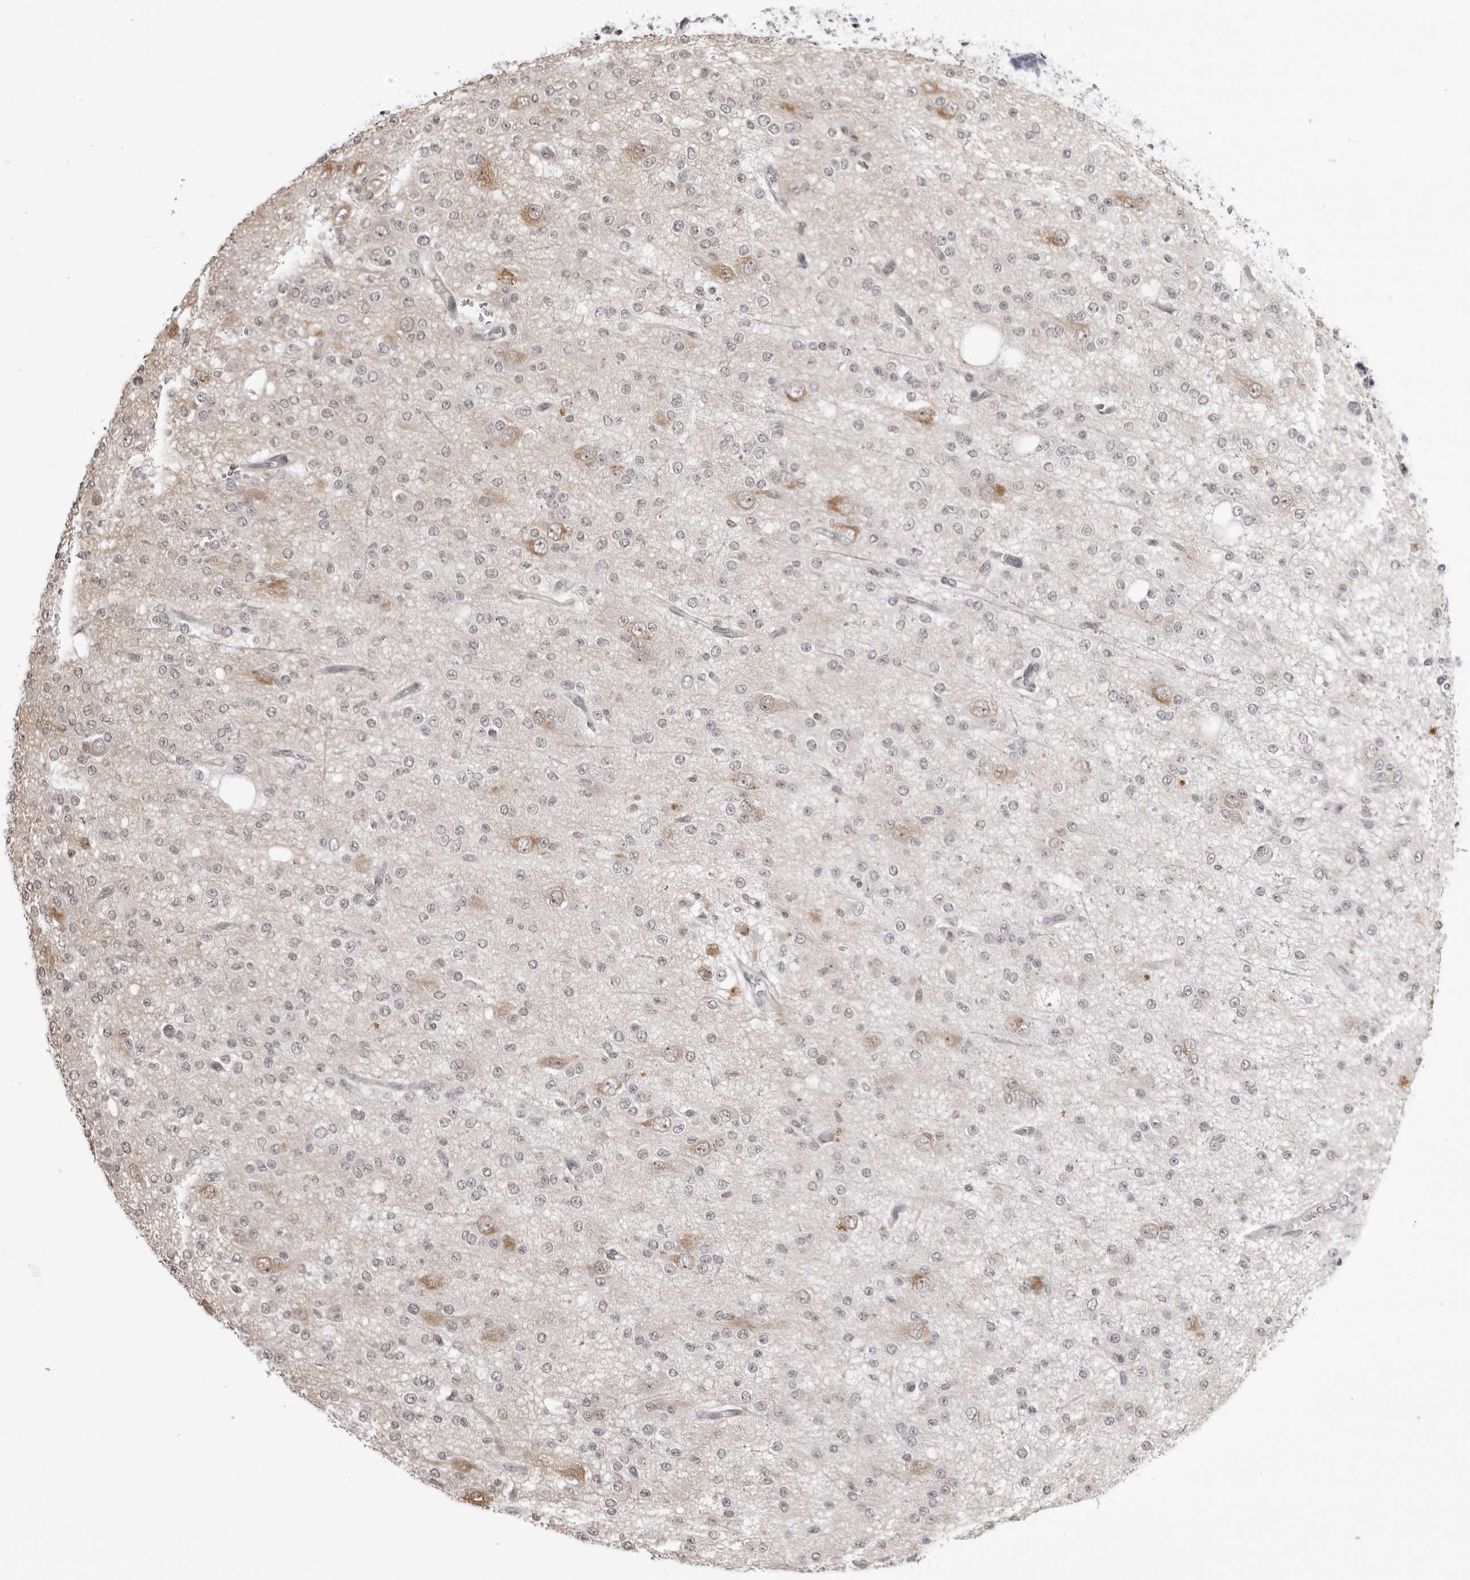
{"staining": {"intensity": "negative", "quantity": "none", "location": "none"}, "tissue": "glioma", "cell_type": "Tumor cells", "image_type": "cancer", "snomed": [{"axis": "morphology", "description": "Glioma, malignant, Low grade"}, {"axis": "topography", "description": "Brain"}], "caption": "This is an immunohistochemistry (IHC) photomicrograph of human malignant low-grade glioma. There is no expression in tumor cells.", "gene": "YWHAG", "patient": {"sex": "male", "age": 38}}